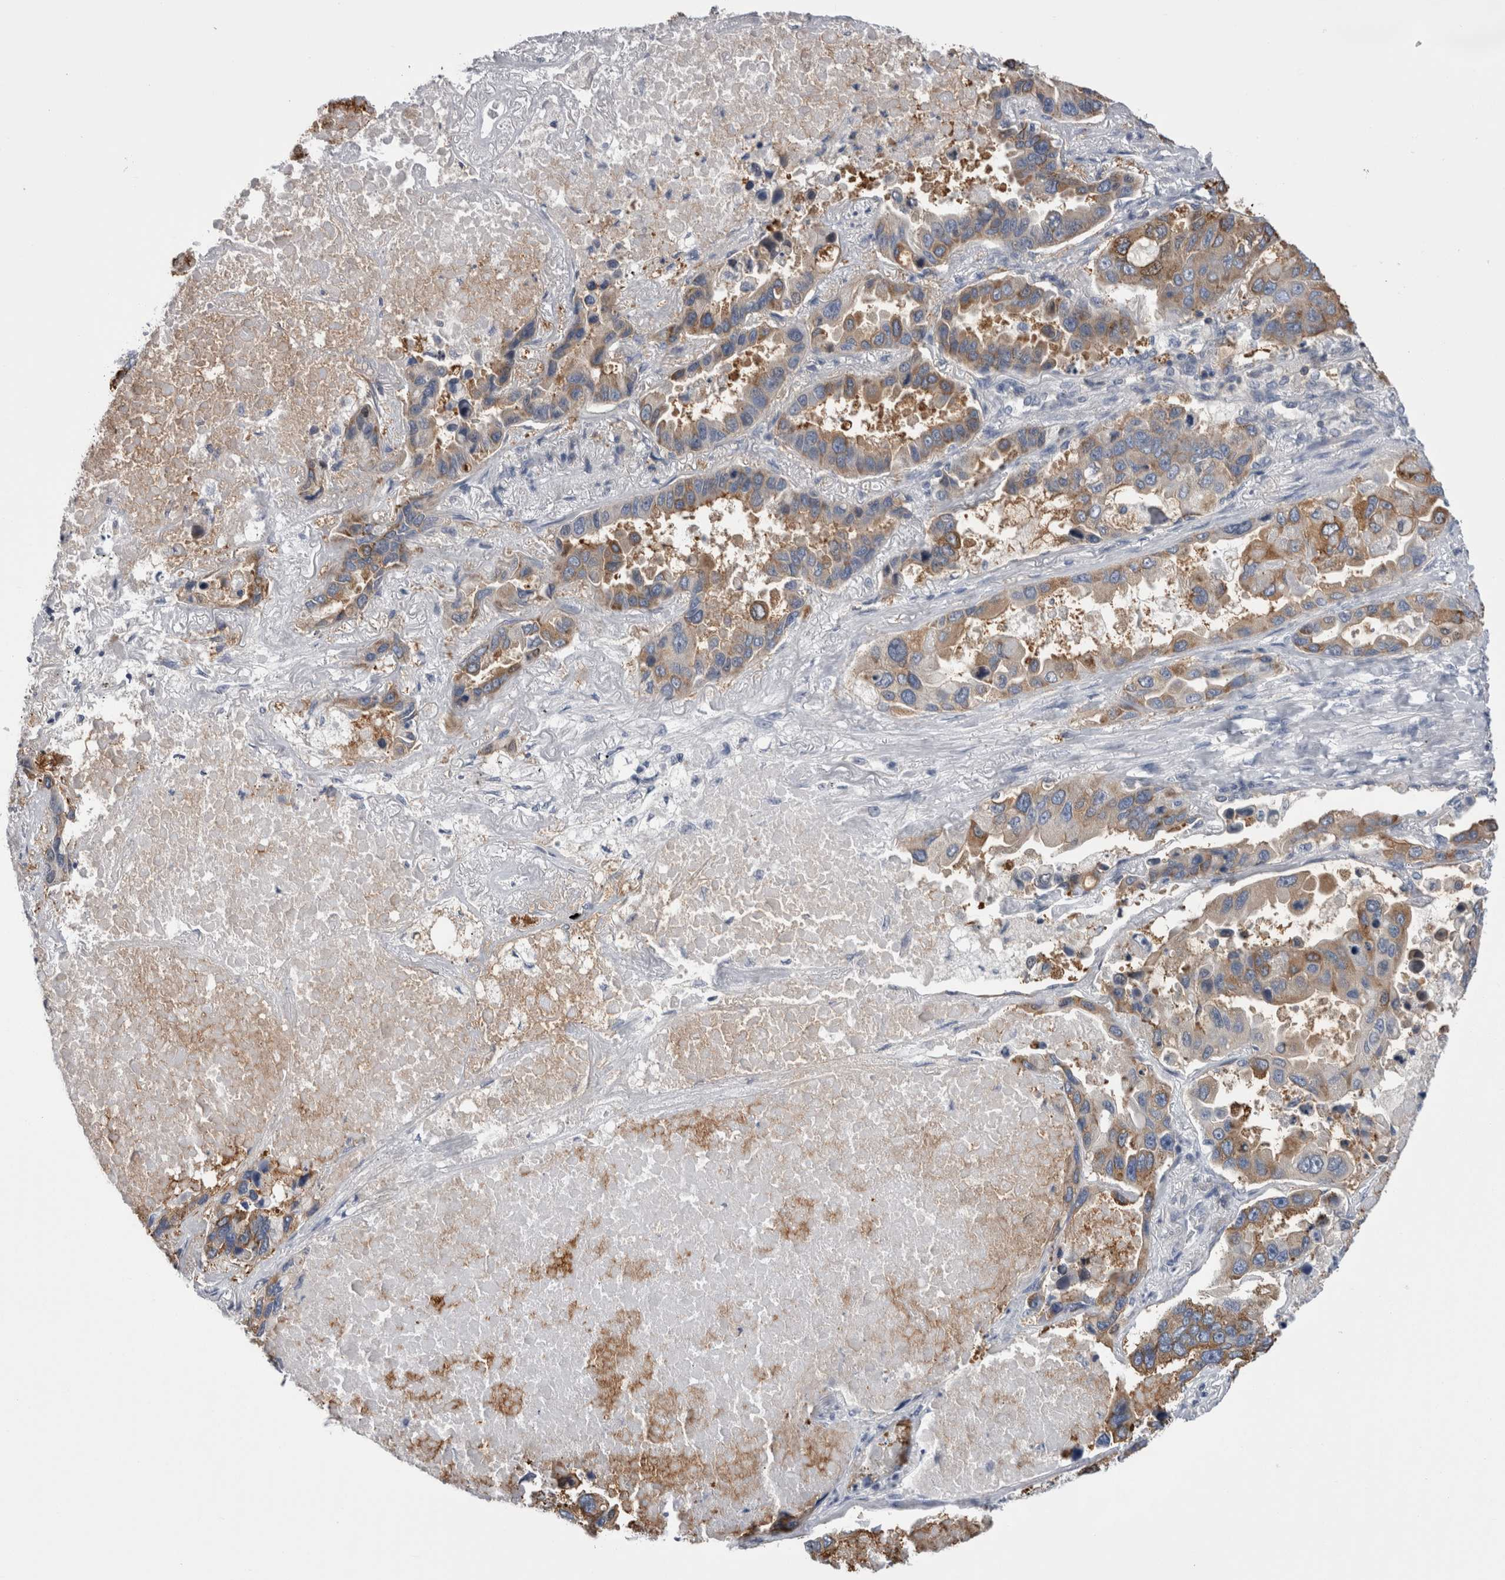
{"staining": {"intensity": "moderate", "quantity": "25%-75%", "location": "cytoplasmic/membranous"}, "tissue": "lung cancer", "cell_type": "Tumor cells", "image_type": "cancer", "snomed": [{"axis": "morphology", "description": "Adenocarcinoma, NOS"}, {"axis": "topography", "description": "Lung"}], "caption": "Protein expression analysis of human lung cancer (adenocarcinoma) reveals moderate cytoplasmic/membranous staining in approximately 25%-75% of tumor cells.", "gene": "DCTN6", "patient": {"sex": "male", "age": 64}}